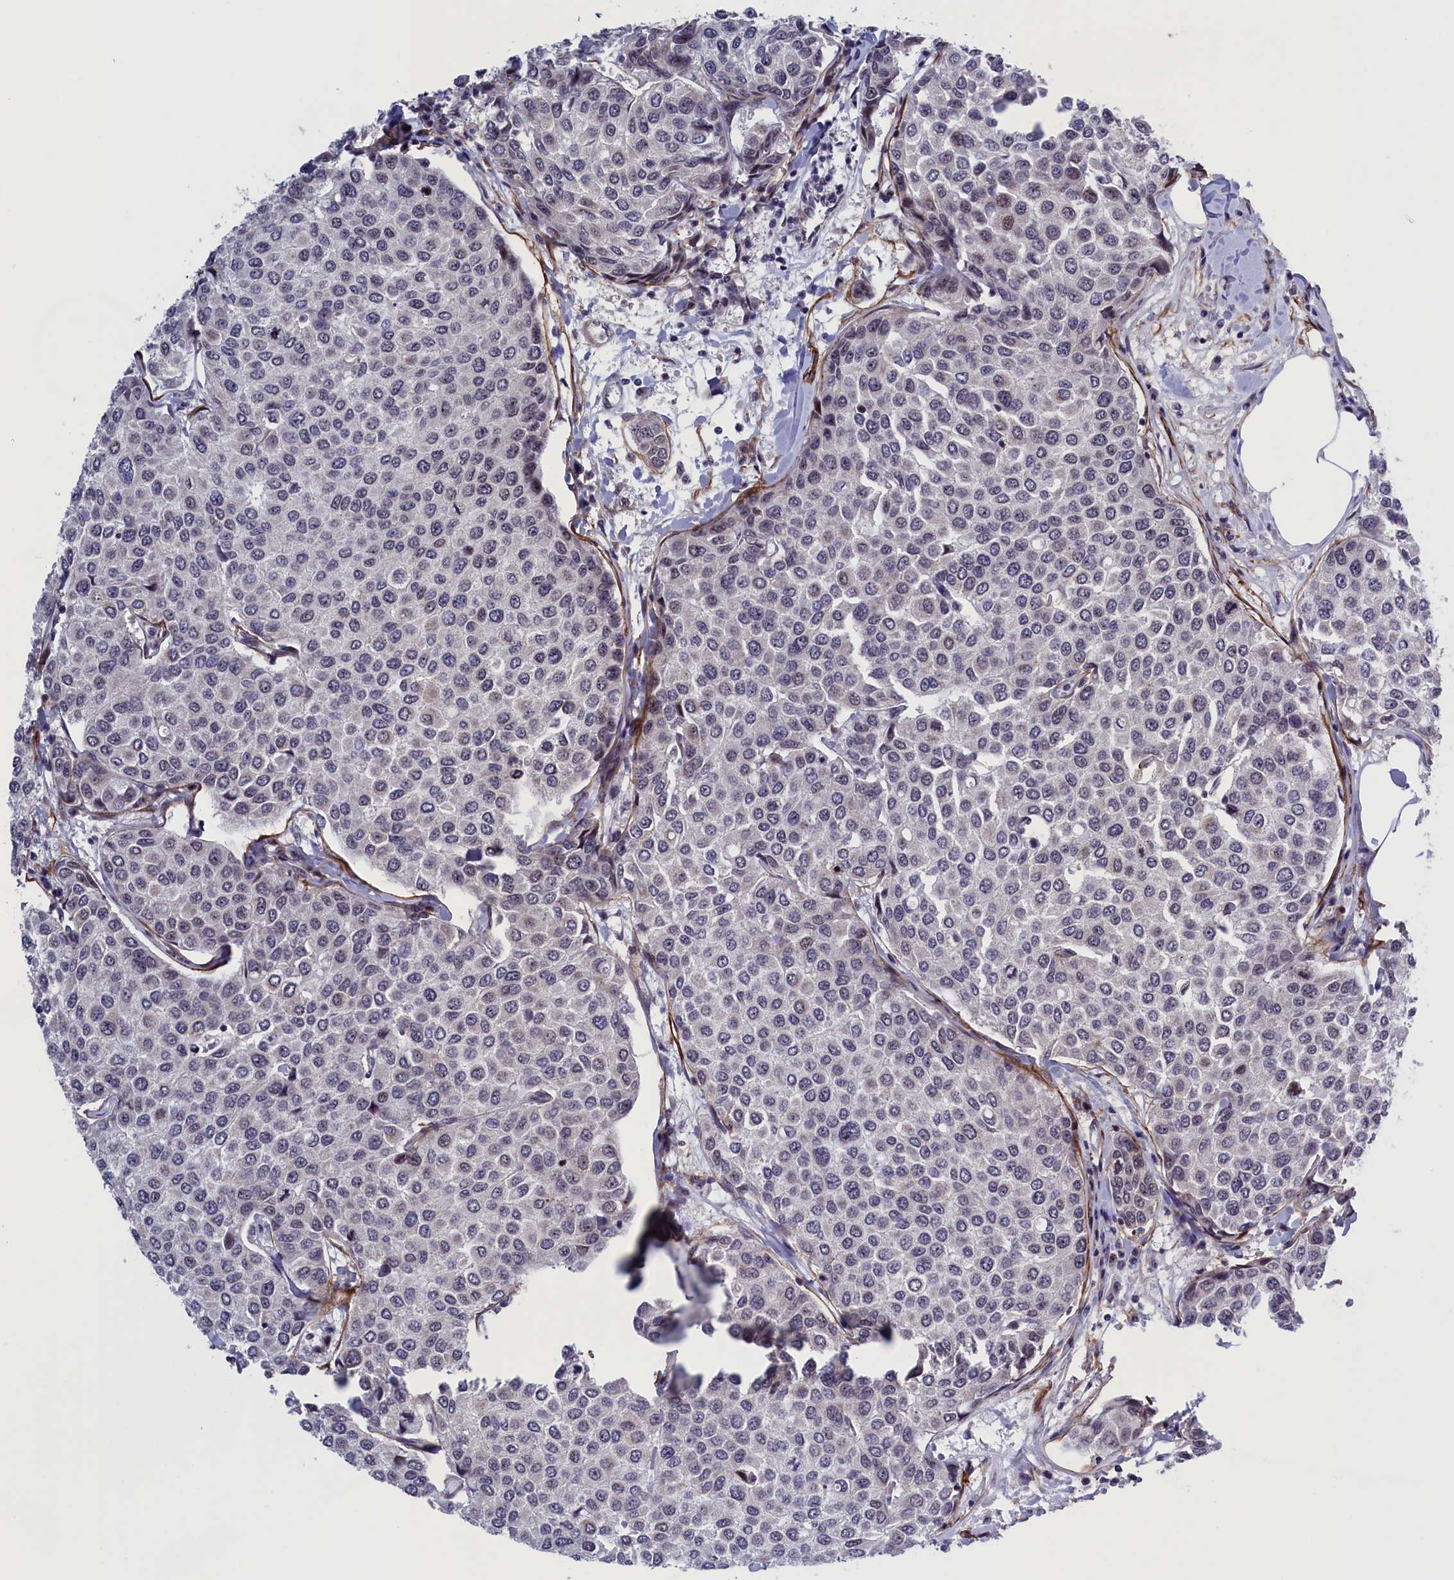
{"staining": {"intensity": "negative", "quantity": "none", "location": "none"}, "tissue": "breast cancer", "cell_type": "Tumor cells", "image_type": "cancer", "snomed": [{"axis": "morphology", "description": "Duct carcinoma"}, {"axis": "topography", "description": "Breast"}], "caption": "Histopathology image shows no significant protein positivity in tumor cells of breast cancer.", "gene": "PPAN", "patient": {"sex": "female", "age": 55}}